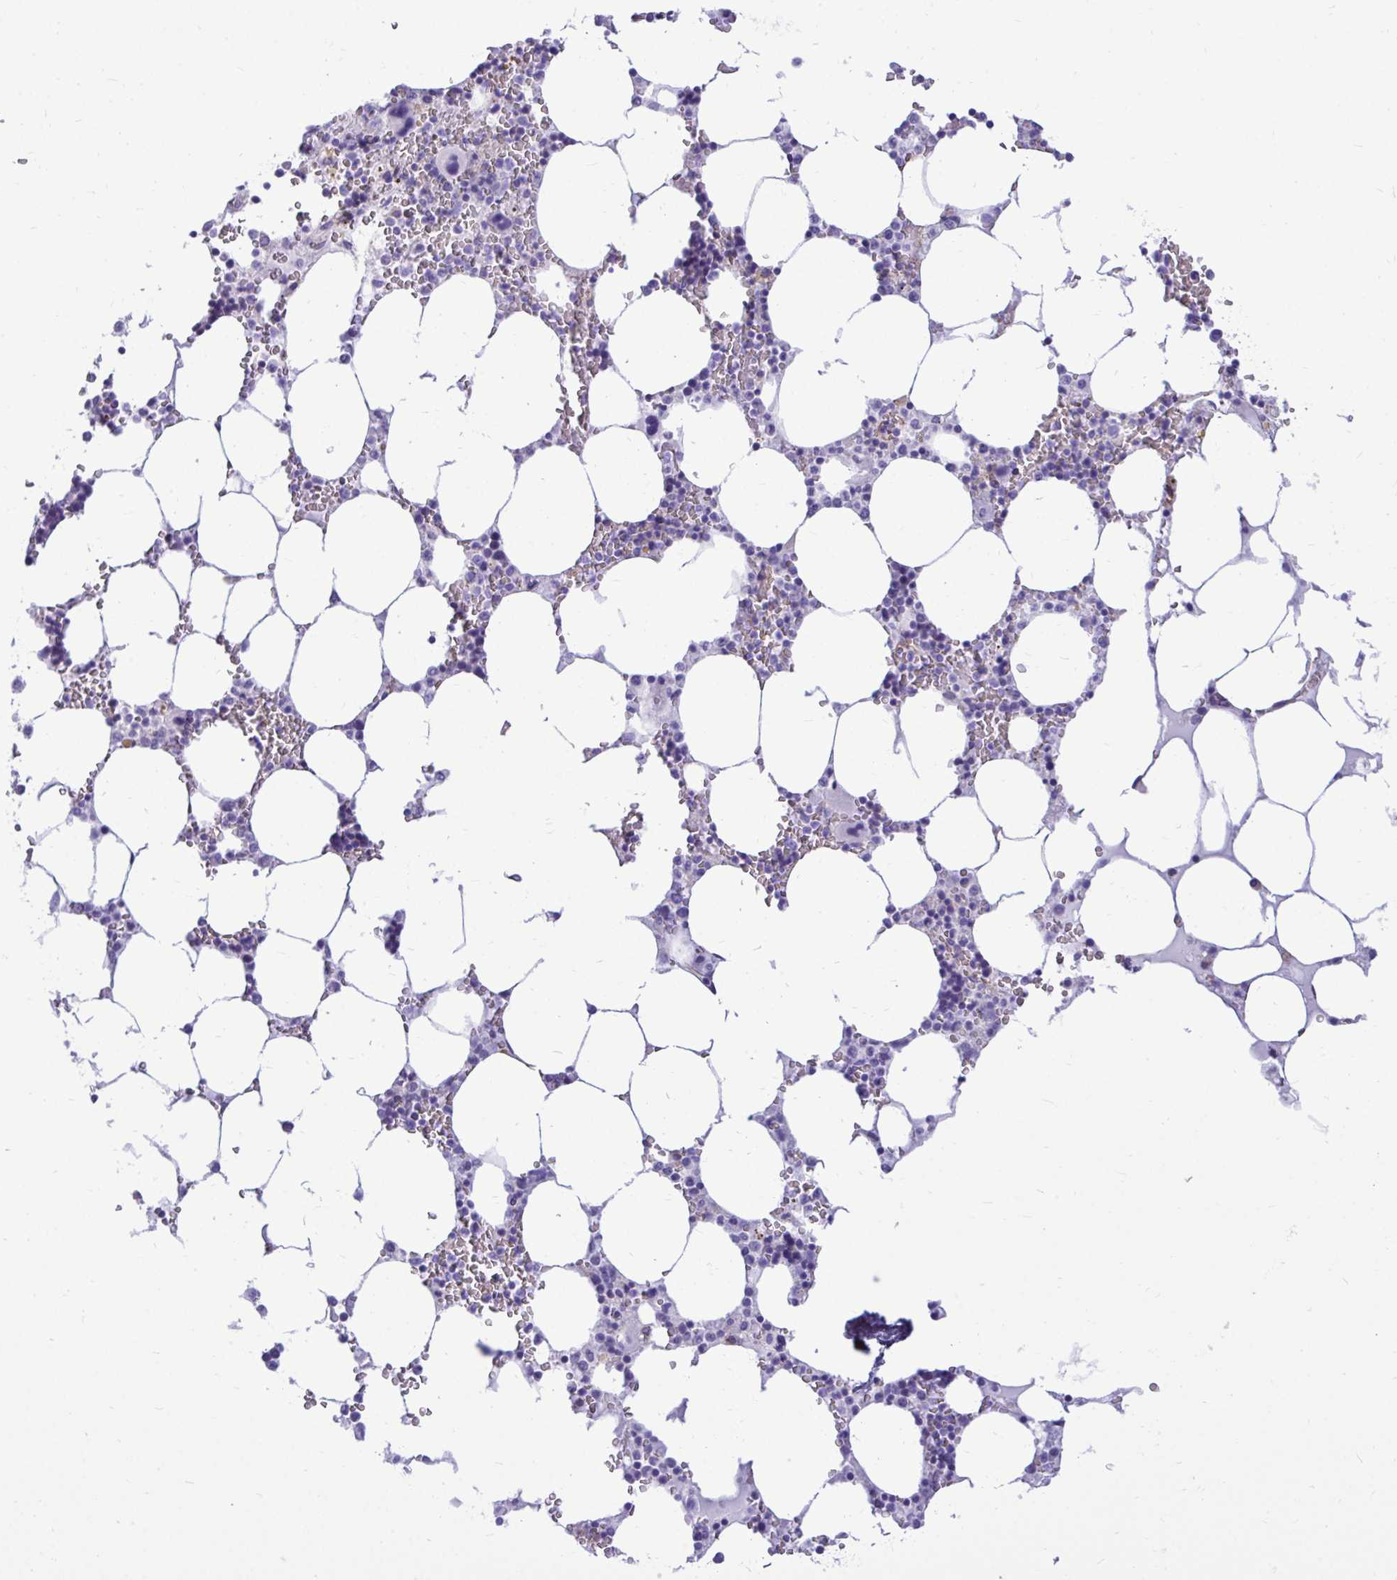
{"staining": {"intensity": "negative", "quantity": "none", "location": "none"}, "tissue": "bone marrow", "cell_type": "Hematopoietic cells", "image_type": "normal", "snomed": [{"axis": "morphology", "description": "Normal tissue, NOS"}, {"axis": "topography", "description": "Bone marrow"}], "caption": "Immunohistochemistry of normal human bone marrow demonstrates no positivity in hematopoietic cells. (Brightfield microscopy of DAB immunohistochemistry (IHC) at high magnification).", "gene": "ABCG2", "patient": {"sex": "male", "age": 64}}